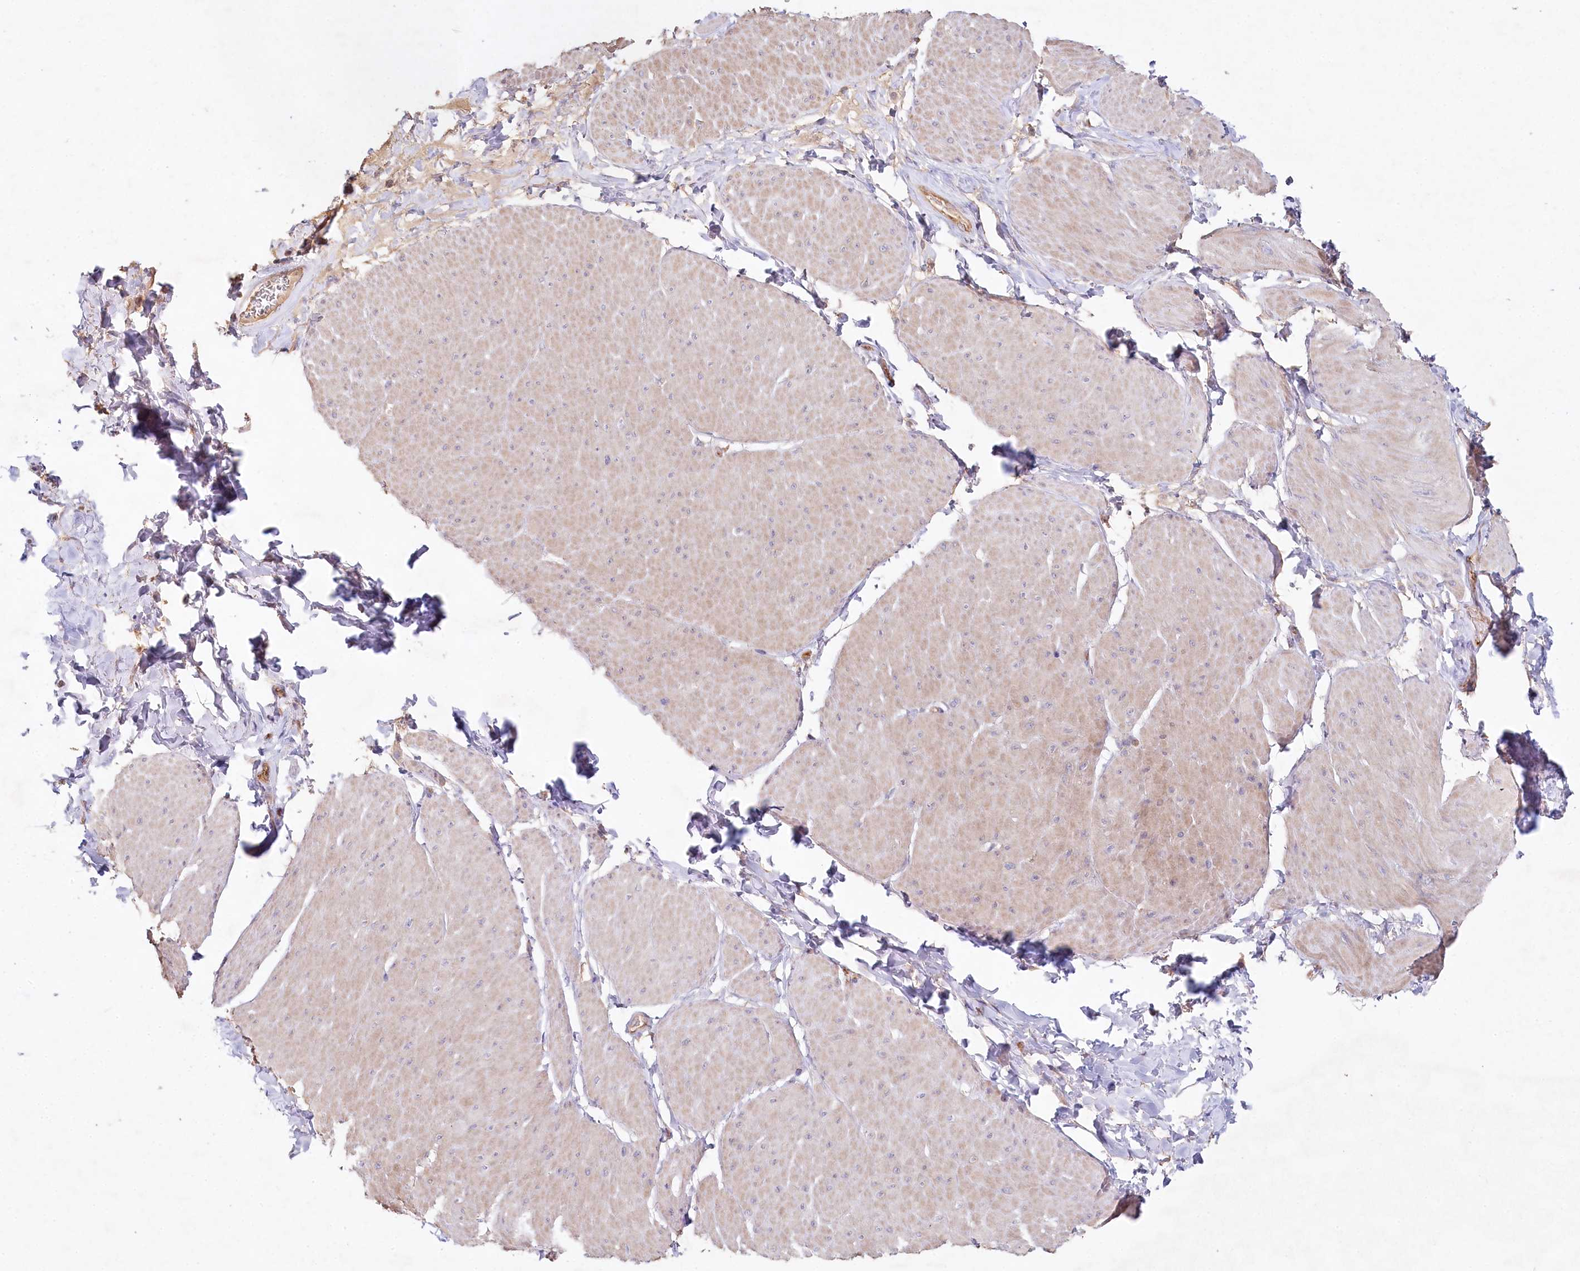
{"staining": {"intensity": "weak", "quantity": "<25%", "location": "cytoplasmic/membranous"}, "tissue": "smooth muscle", "cell_type": "Smooth muscle cells", "image_type": "normal", "snomed": [{"axis": "morphology", "description": "Urothelial carcinoma, High grade"}, {"axis": "topography", "description": "Urinary bladder"}], "caption": "High magnification brightfield microscopy of benign smooth muscle stained with DAB (3,3'-diaminobenzidine) (brown) and counterstained with hematoxylin (blue): smooth muscle cells show no significant expression. (DAB (3,3'-diaminobenzidine) IHC visualized using brightfield microscopy, high magnification).", "gene": "RBP5", "patient": {"sex": "male", "age": 46}}